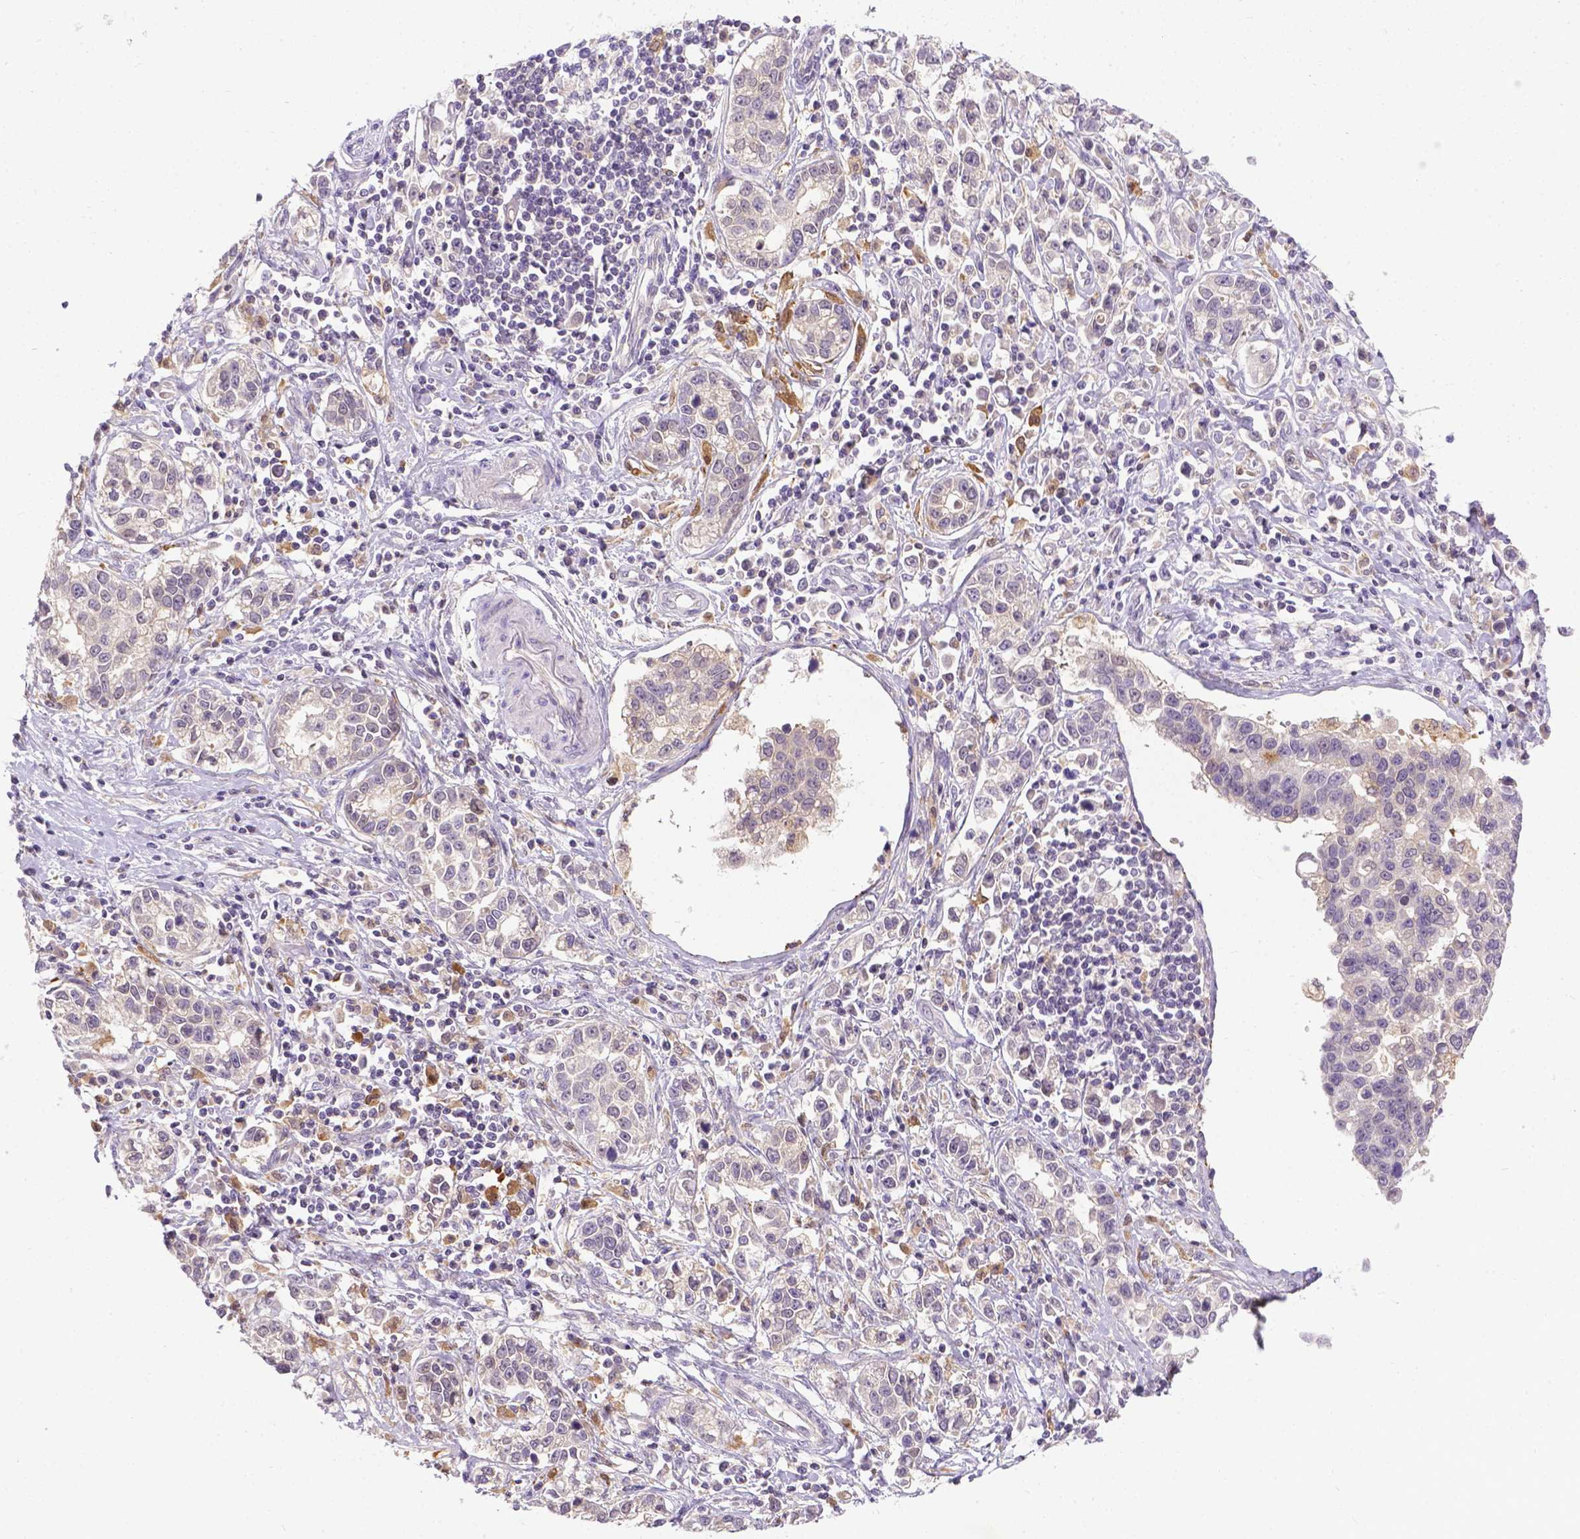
{"staining": {"intensity": "negative", "quantity": "none", "location": "none"}, "tissue": "stomach cancer", "cell_type": "Tumor cells", "image_type": "cancer", "snomed": [{"axis": "morphology", "description": "Adenocarcinoma, NOS"}, {"axis": "topography", "description": "Stomach"}], "caption": "This is a photomicrograph of immunohistochemistry staining of adenocarcinoma (stomach), which shows no expression in tumor cells.", "gene": "TM4SF18", "patient": {"sex": "male", "age": 93}}